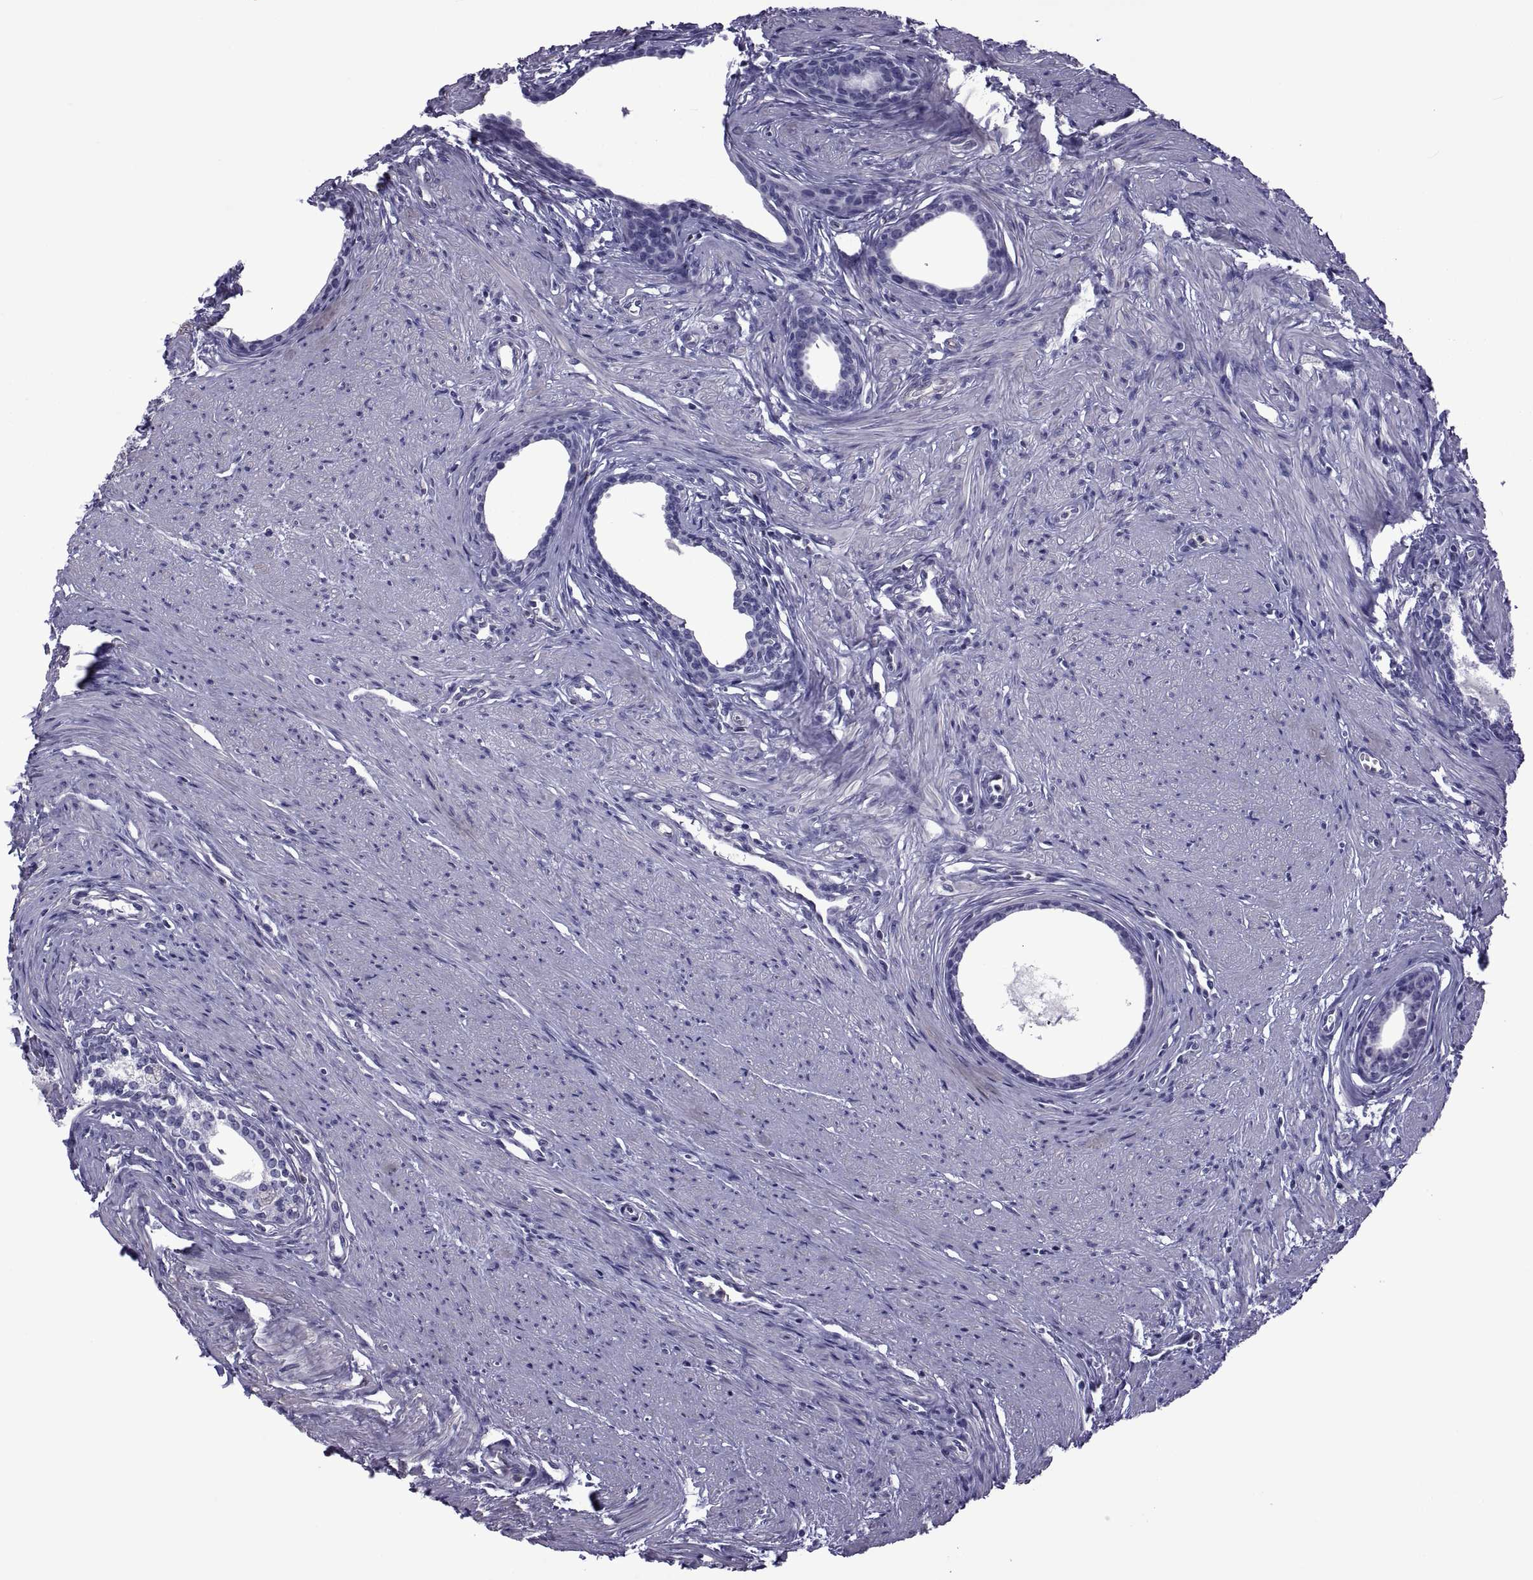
{"staining": {"intensity": "negative", "quantity": "none", "location": "none"}, "tissue": "prostate", "cell_type": "Glandular cells", "image_type": "normal", "snomed": [{"axis": "morphology", "description": "Normal tissue, NOS"}, {"axis": "topography", "description": "Prostate"}], "caption": "Immunohistochemistry (IHC) image of benign human prostate stained for a protein (brown), which exhibits no expression in glandular cells. (DAB immunohistochemistry with hematoxylin counter stain).", "gene": "LCN9", "patient": {"sex": "male", "age": 60}}